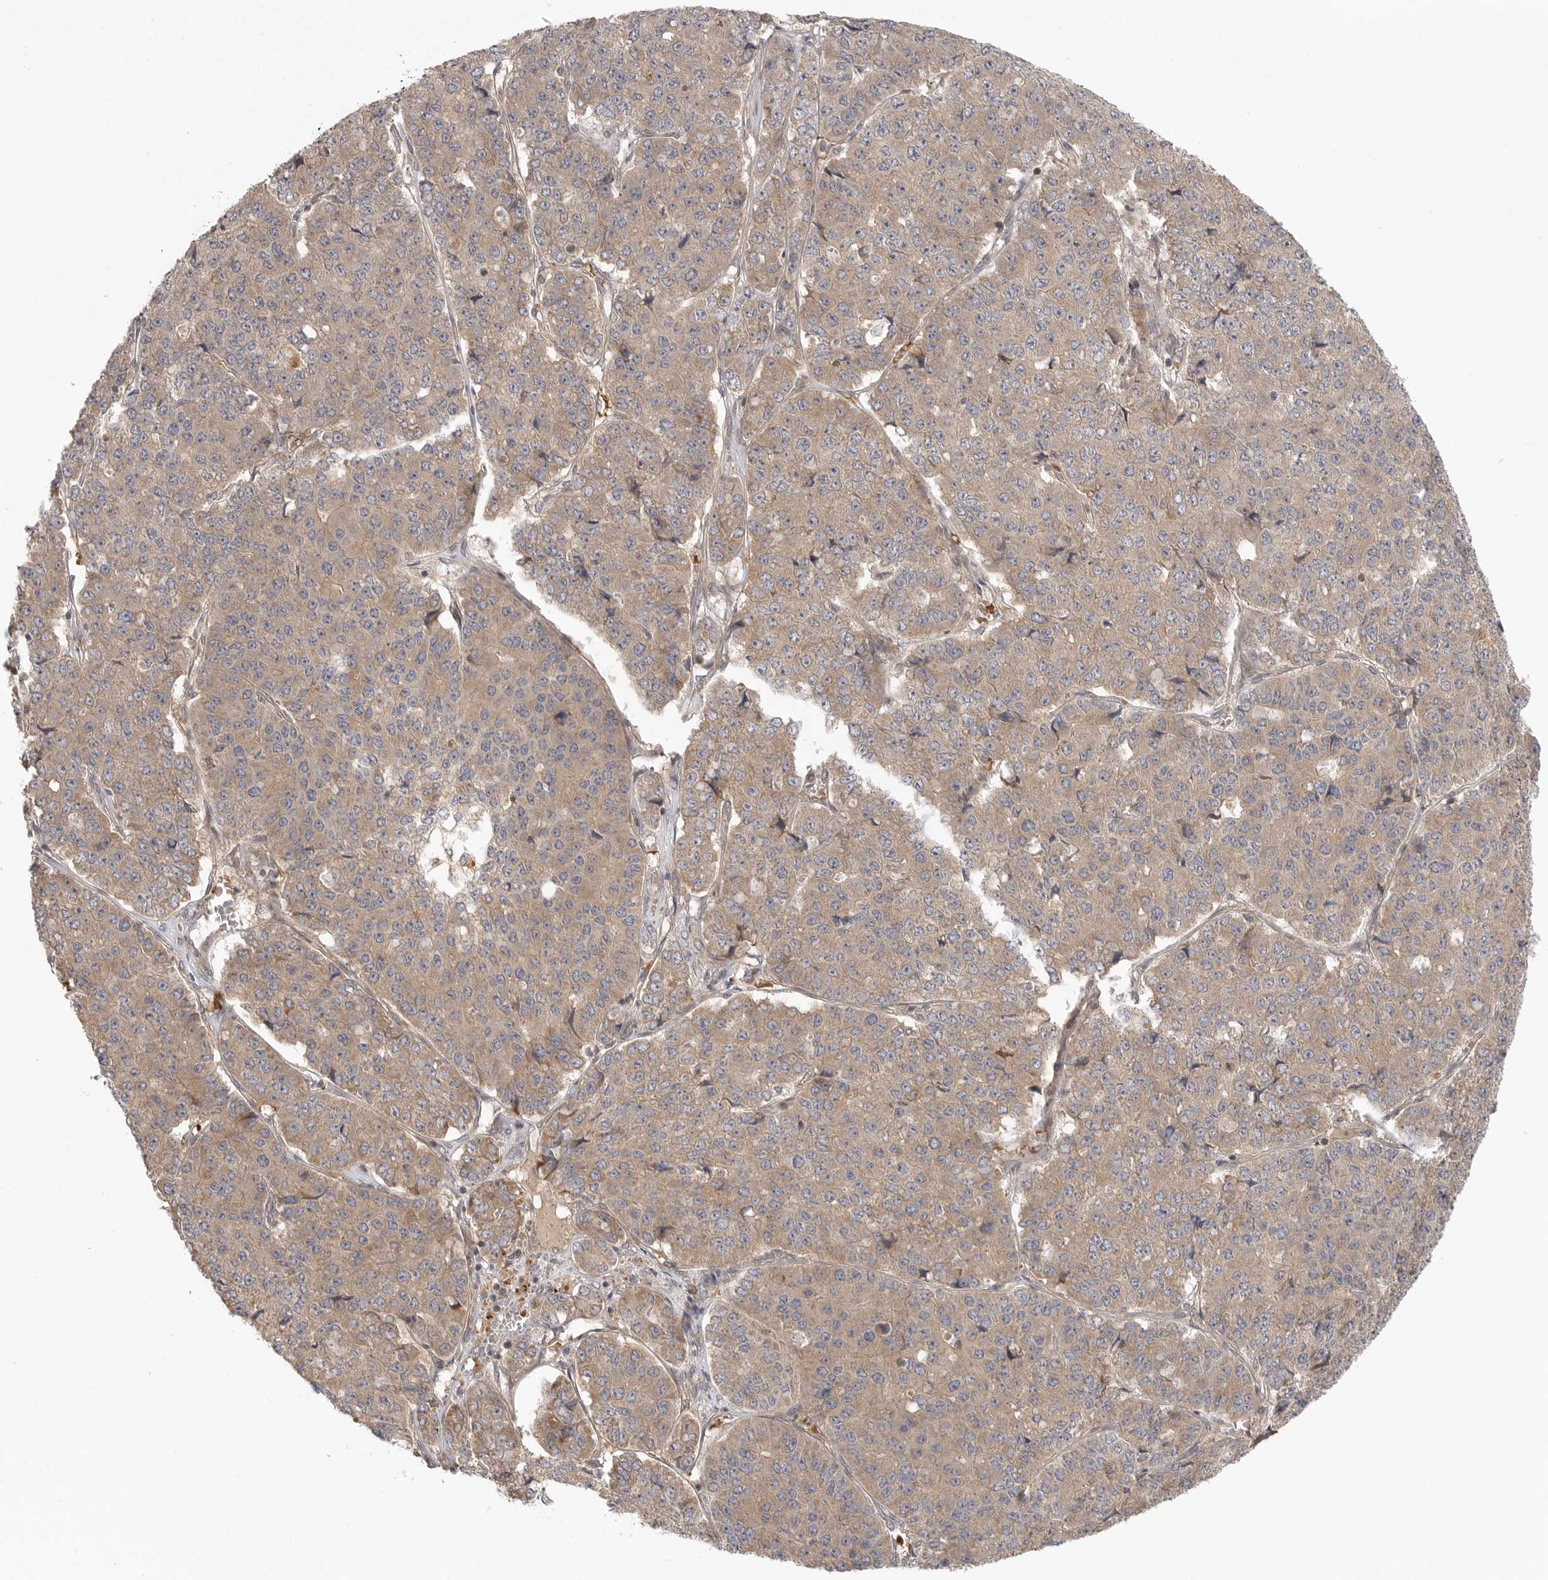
{"staining": {"intensity": "moderate", "quantity": ">75%", "location": "cytoplasmic/membranous"}, "tissue": "pancreatic cancer", "cell_type": "Tumor cells", "image_type": "cancer", "snomed": [{"axis": "morphology", "description": "Adenocarcinoma, NOS"}, {"axis": "topography", "description": "Pancreas"}], "caption": "Moderate cytoplasmic/membranous protein expression is seen in about >75% of tumor cells in pancreatic cancer (adenocarcinoma). Using DAB (3,3'-diaminobenzidine) (brown) and hematoxylin (blue) stains, captured at high magnification using brightfield microscopy.", "gene": "CCPG1", "patient": {"sex": "male", "age": 50}}